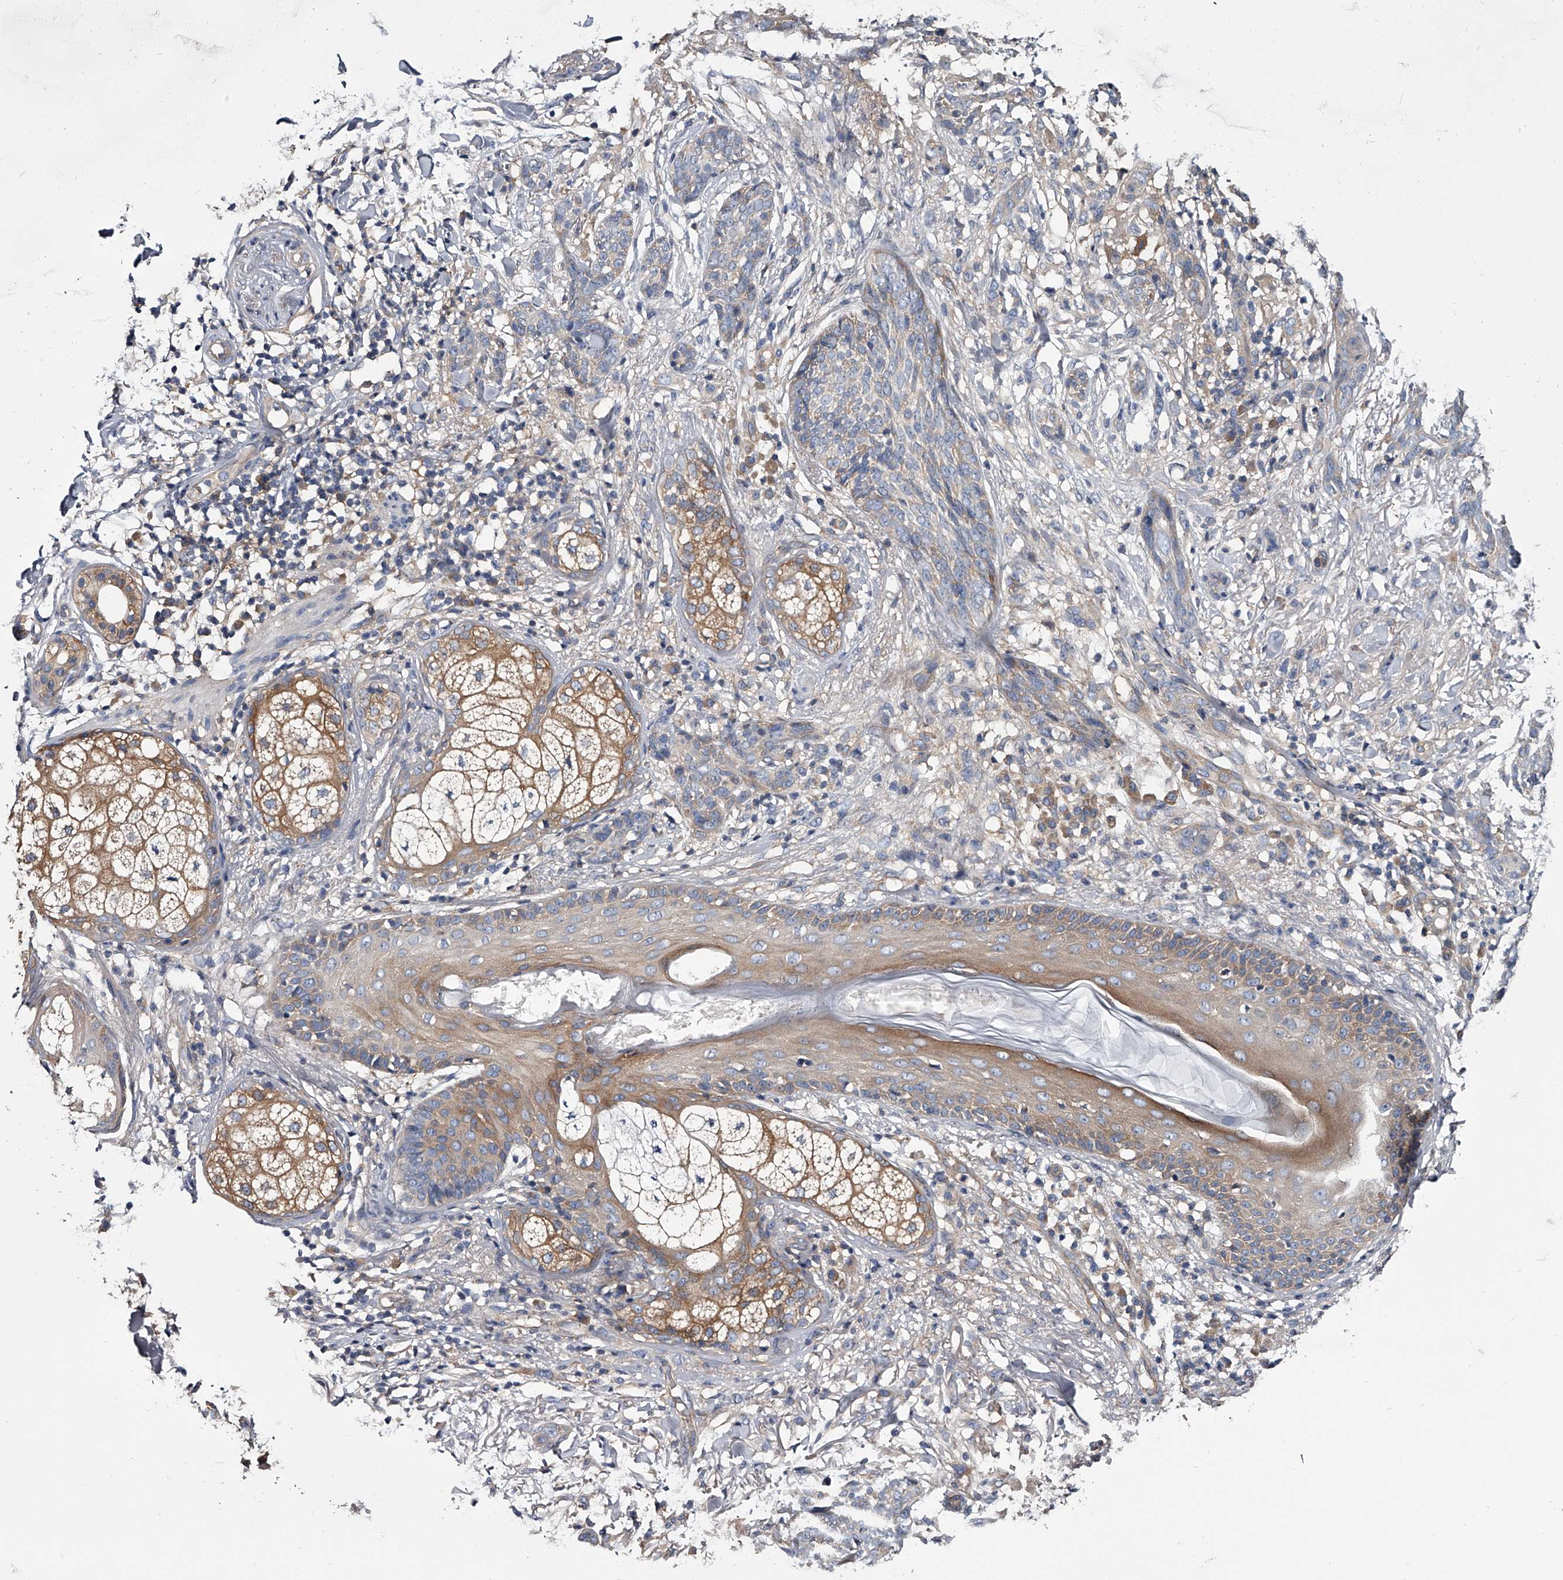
{"staining": {"intensity": "negative", "quantity": "none", "location": "none"}, "tissue": "skin cancer", "cell_type": "Tumor cells", "image_type": "cancer", "snomed": [{"axis": "morphology", "description": "Basal cell carcinoma"}, {"axis": "topography", "description": "Skin"}], "caption": "A micrograph of human skin cancer (basal cell carcinoma) is negative for staining in tumor cells.", "gene": "GAPVD1", "patient": {"sex": "male", "age": 85}}